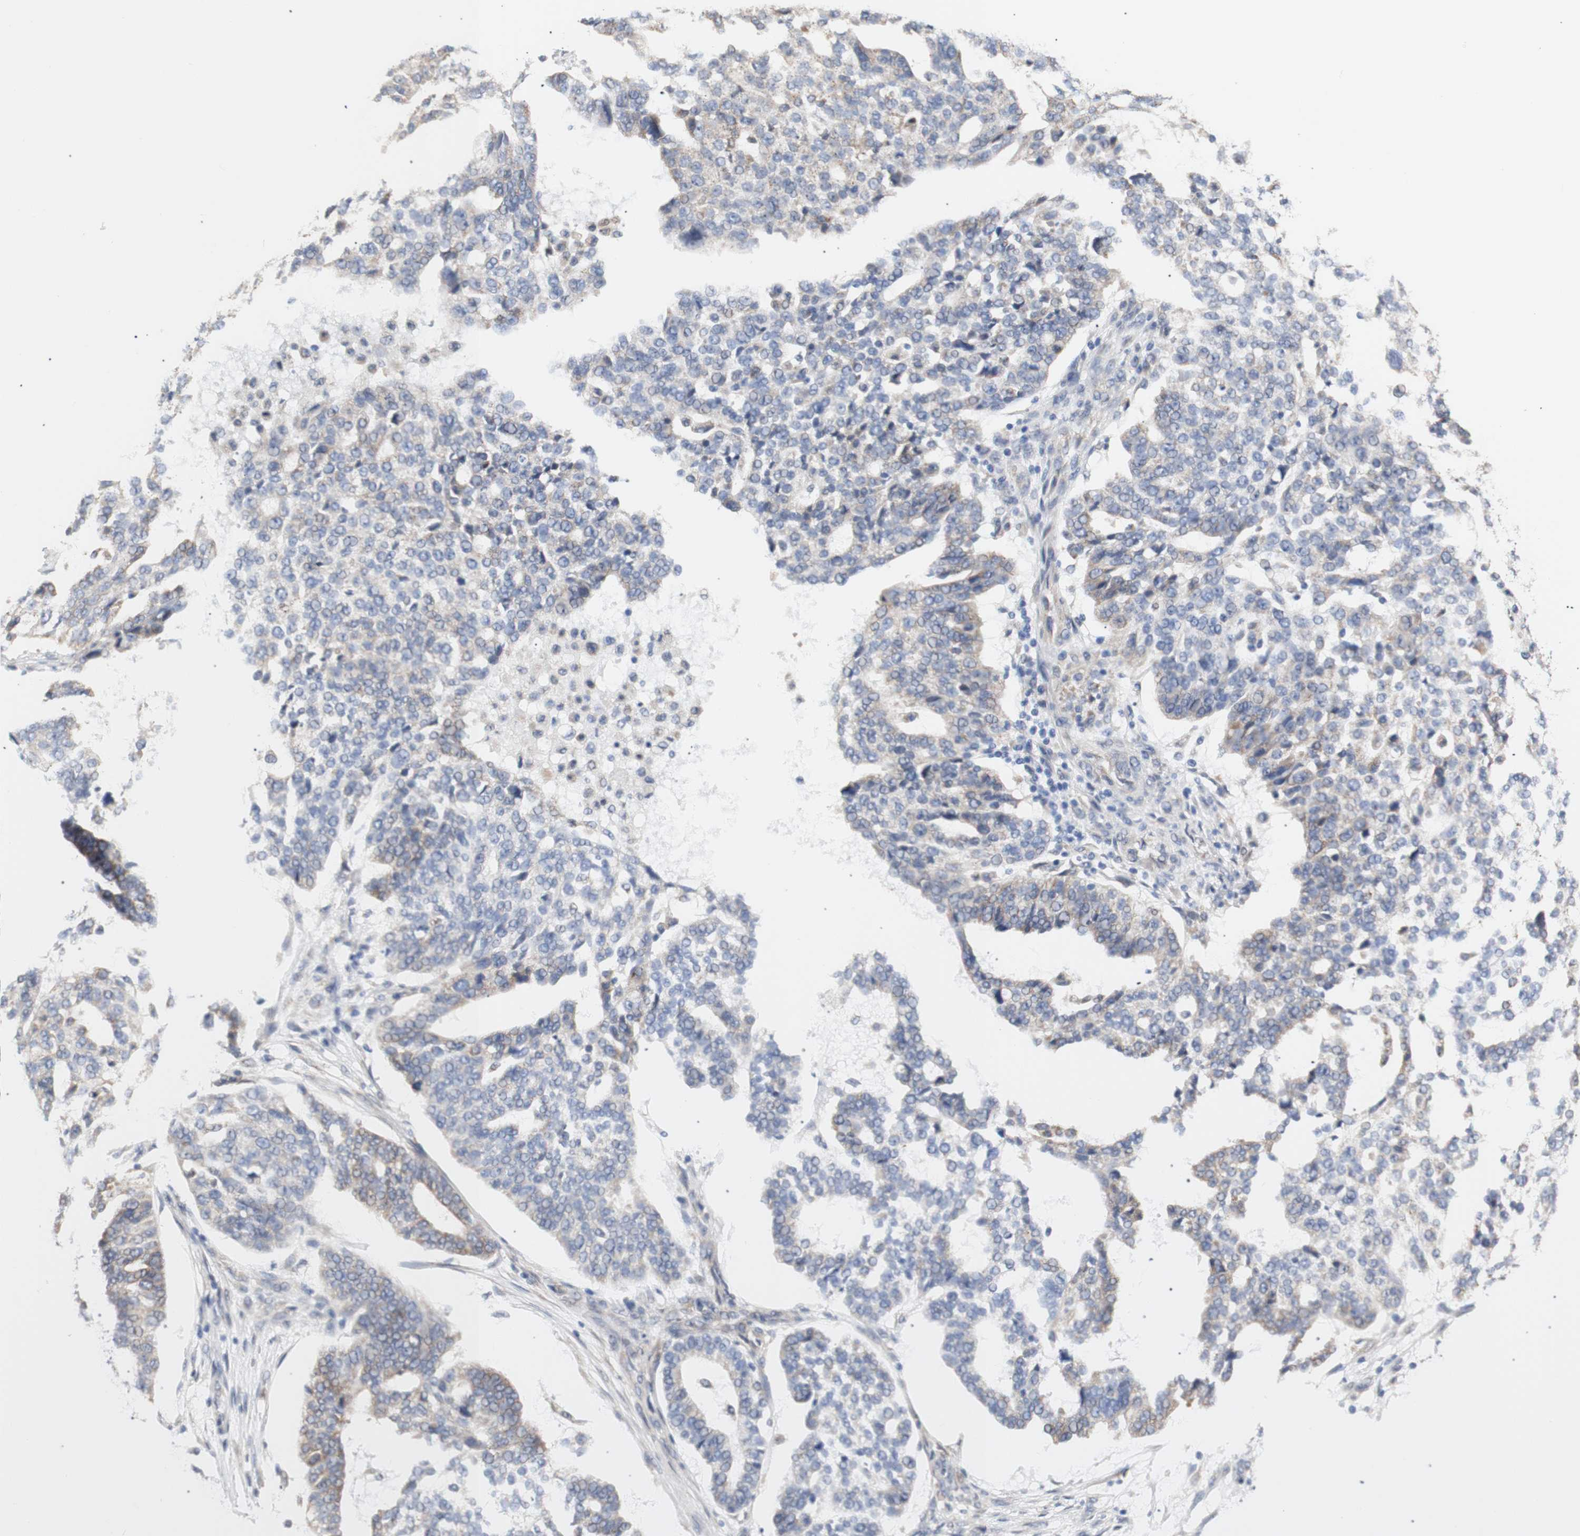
{"staining": {"intensity": "weak", "quantity": "<25%", "location": "cytoplasmic/membranous"}, "tissue": "ovarian cancer", "cell_type": "Tumor cells", "image_type": "cancer", "snomed": [{"axis": "morphology", "description": "Cystadenocarcinoma, serous, NOS"}, {"axis": "topography", "description": "Ovary"}], "caption": "Protein analysis of ovarian cancer exhibits no significant expression in tumor cells. (IHC, brightfield microscopy, high magnification).", "gene": "ERLIN1", "patient": {"sex": "female", "age": 59}}